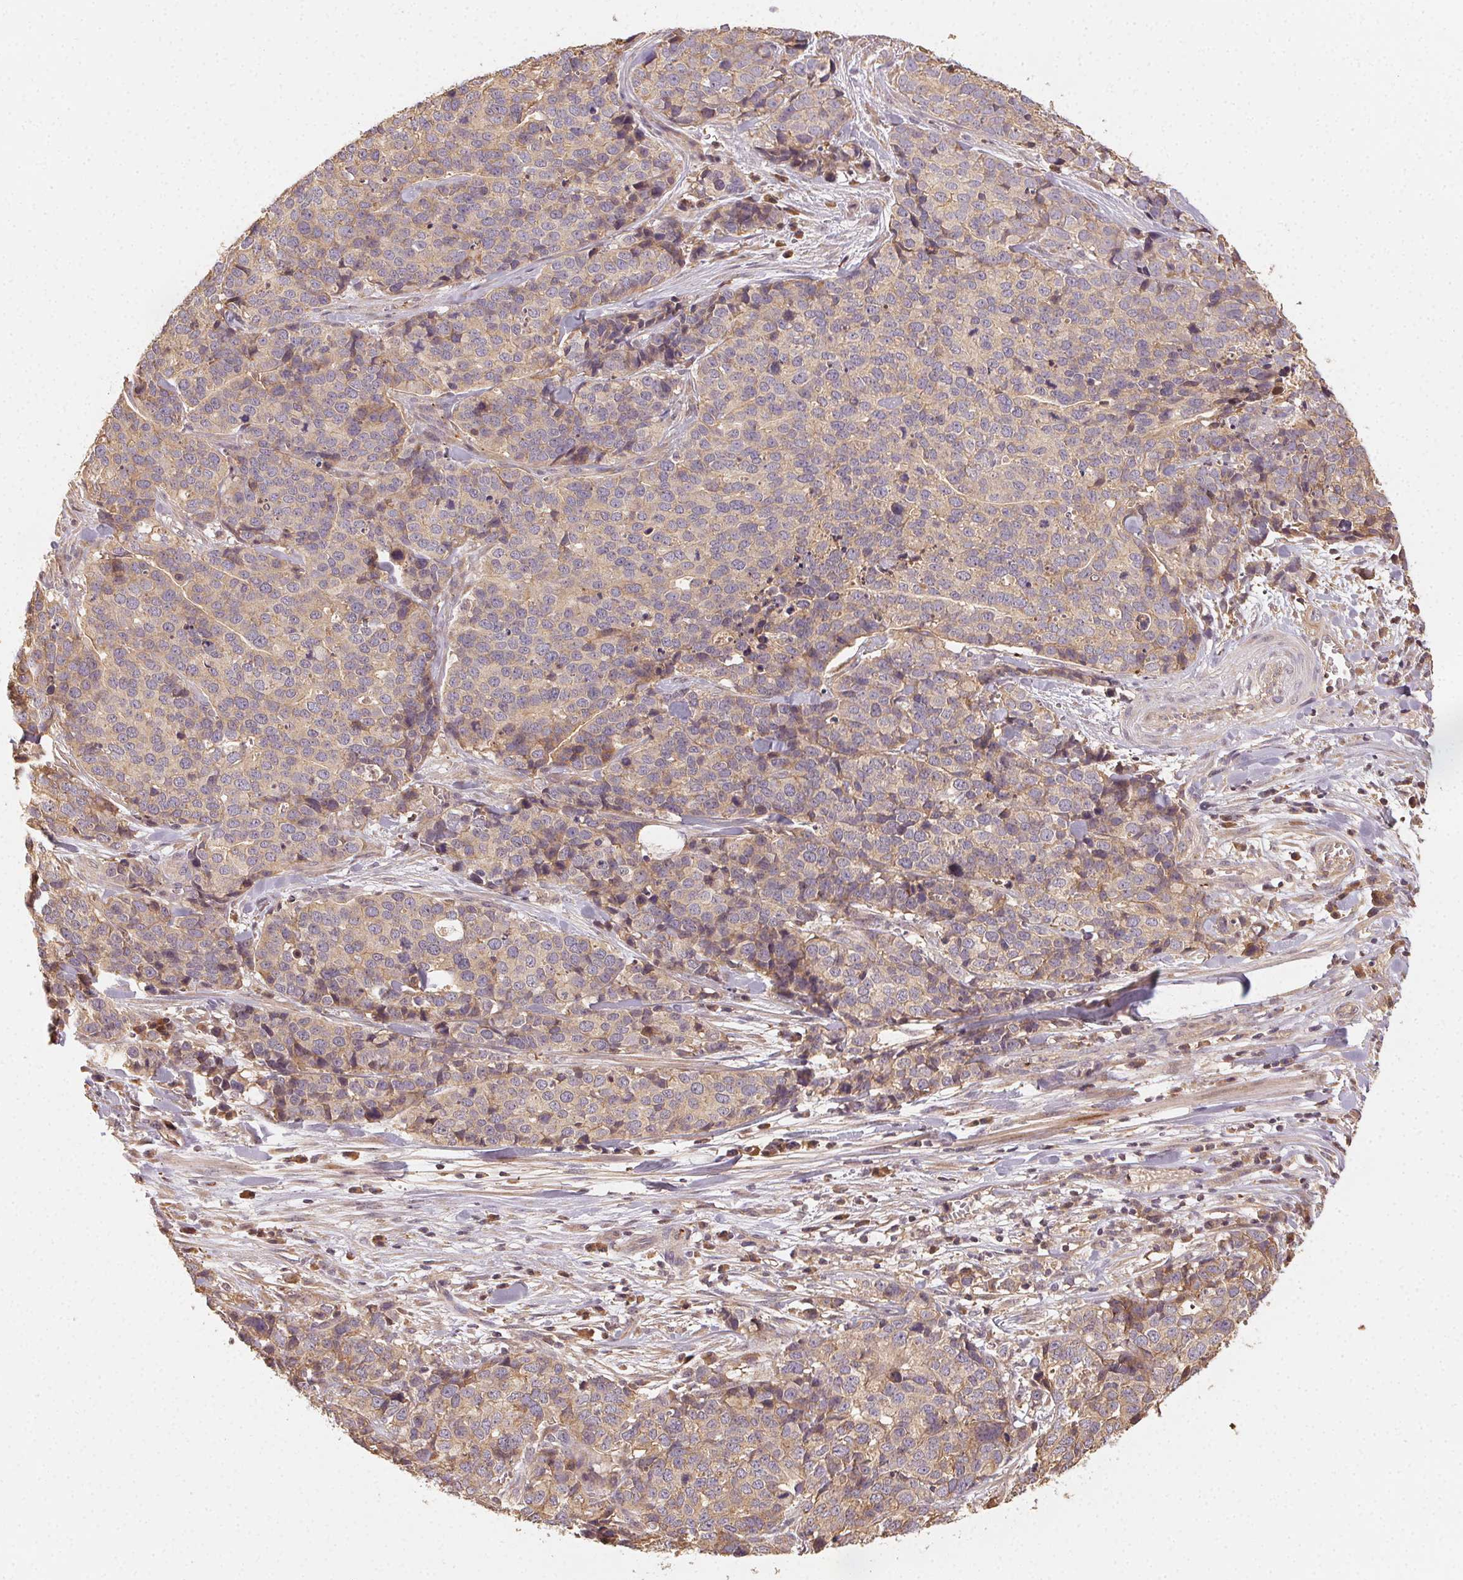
{"staining": {"intensity": "weak", "quantity": ">75%", "location": "cytoplasmic/membranous"}, "tissue": "ovarian cancer", "cell_type": "Tumor cells", "image_type": "cancer", "snomed": [{"axis": "morphology", "description": "Carcinoma, endometroid"}, {"axis": "topography", "description": "Ovary"}], "caption": "High-magnification brightfield microscopy of endometroid carcinoma (ovarian) stained with DAB (3,3'-diaminobenzidine) (brown) and counterstained with hematoxylin (blue). tumor cells exhibit weak cytoplasmic/membranous expression is present in approximately>75% of cells.", "gene": "RALA", "patient": {"sex": "female", "age": 65}}